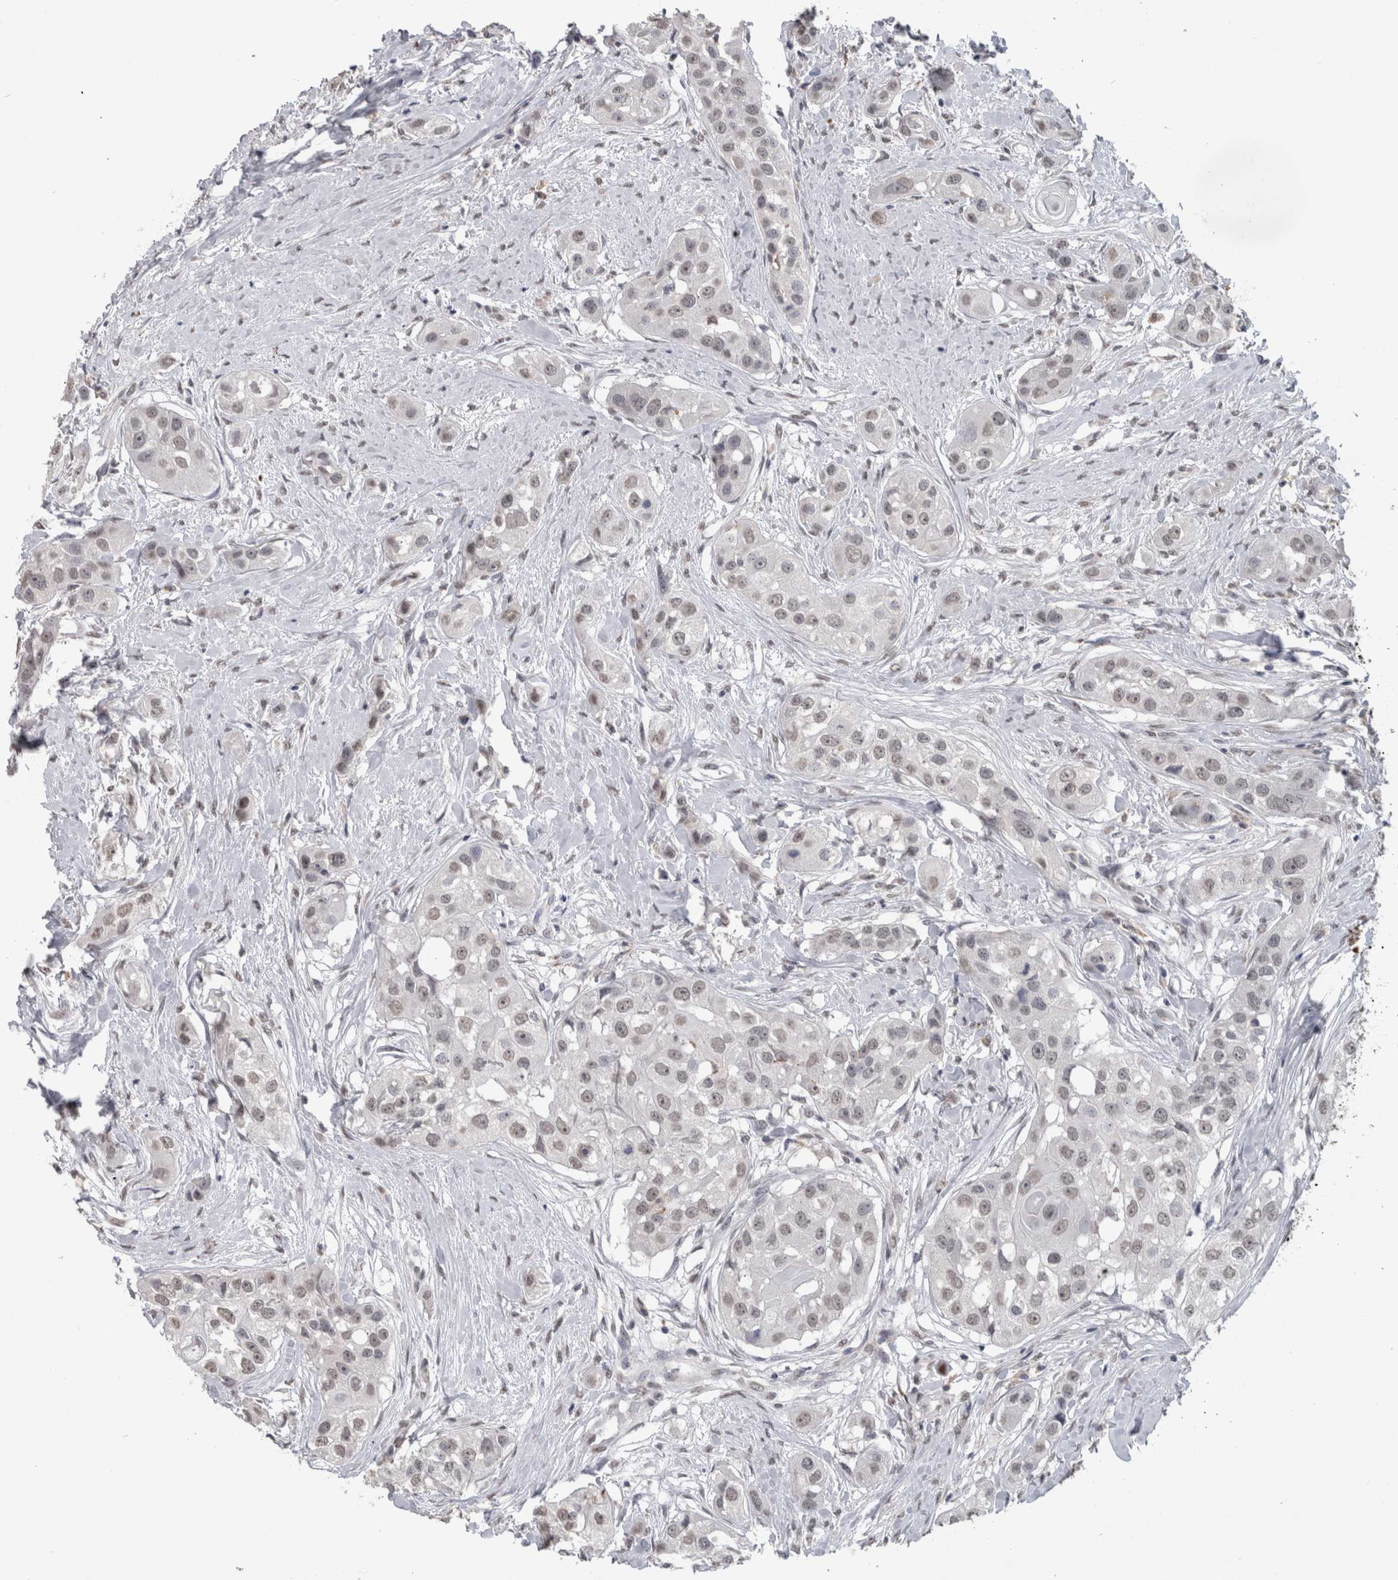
{"staining": {"intensity": "weak", "quantity": "25%-75%", "location": "nuclear"}, "tissue": "head and neck cancer", "cell_type": "Tumor cells", "image_type": "cancer", "snomed": [{"axis": "morphology", "description": "Normal tissue, NOS"}, {"axis": "morphology", "description": "Squamous cell carcinoma, NOS"}, {"axis": "topography", "description": "Skeletal muscle"}, {"axis": "topography", "description": "Head-Neck"}], "caption": "Human head and neck cancer stained with a brown dye displays weak nuclear positive staining in about 25%-75% of tumor cells.", "gene": "PAX5", "patient": {"sex": "male", "age": 51}}